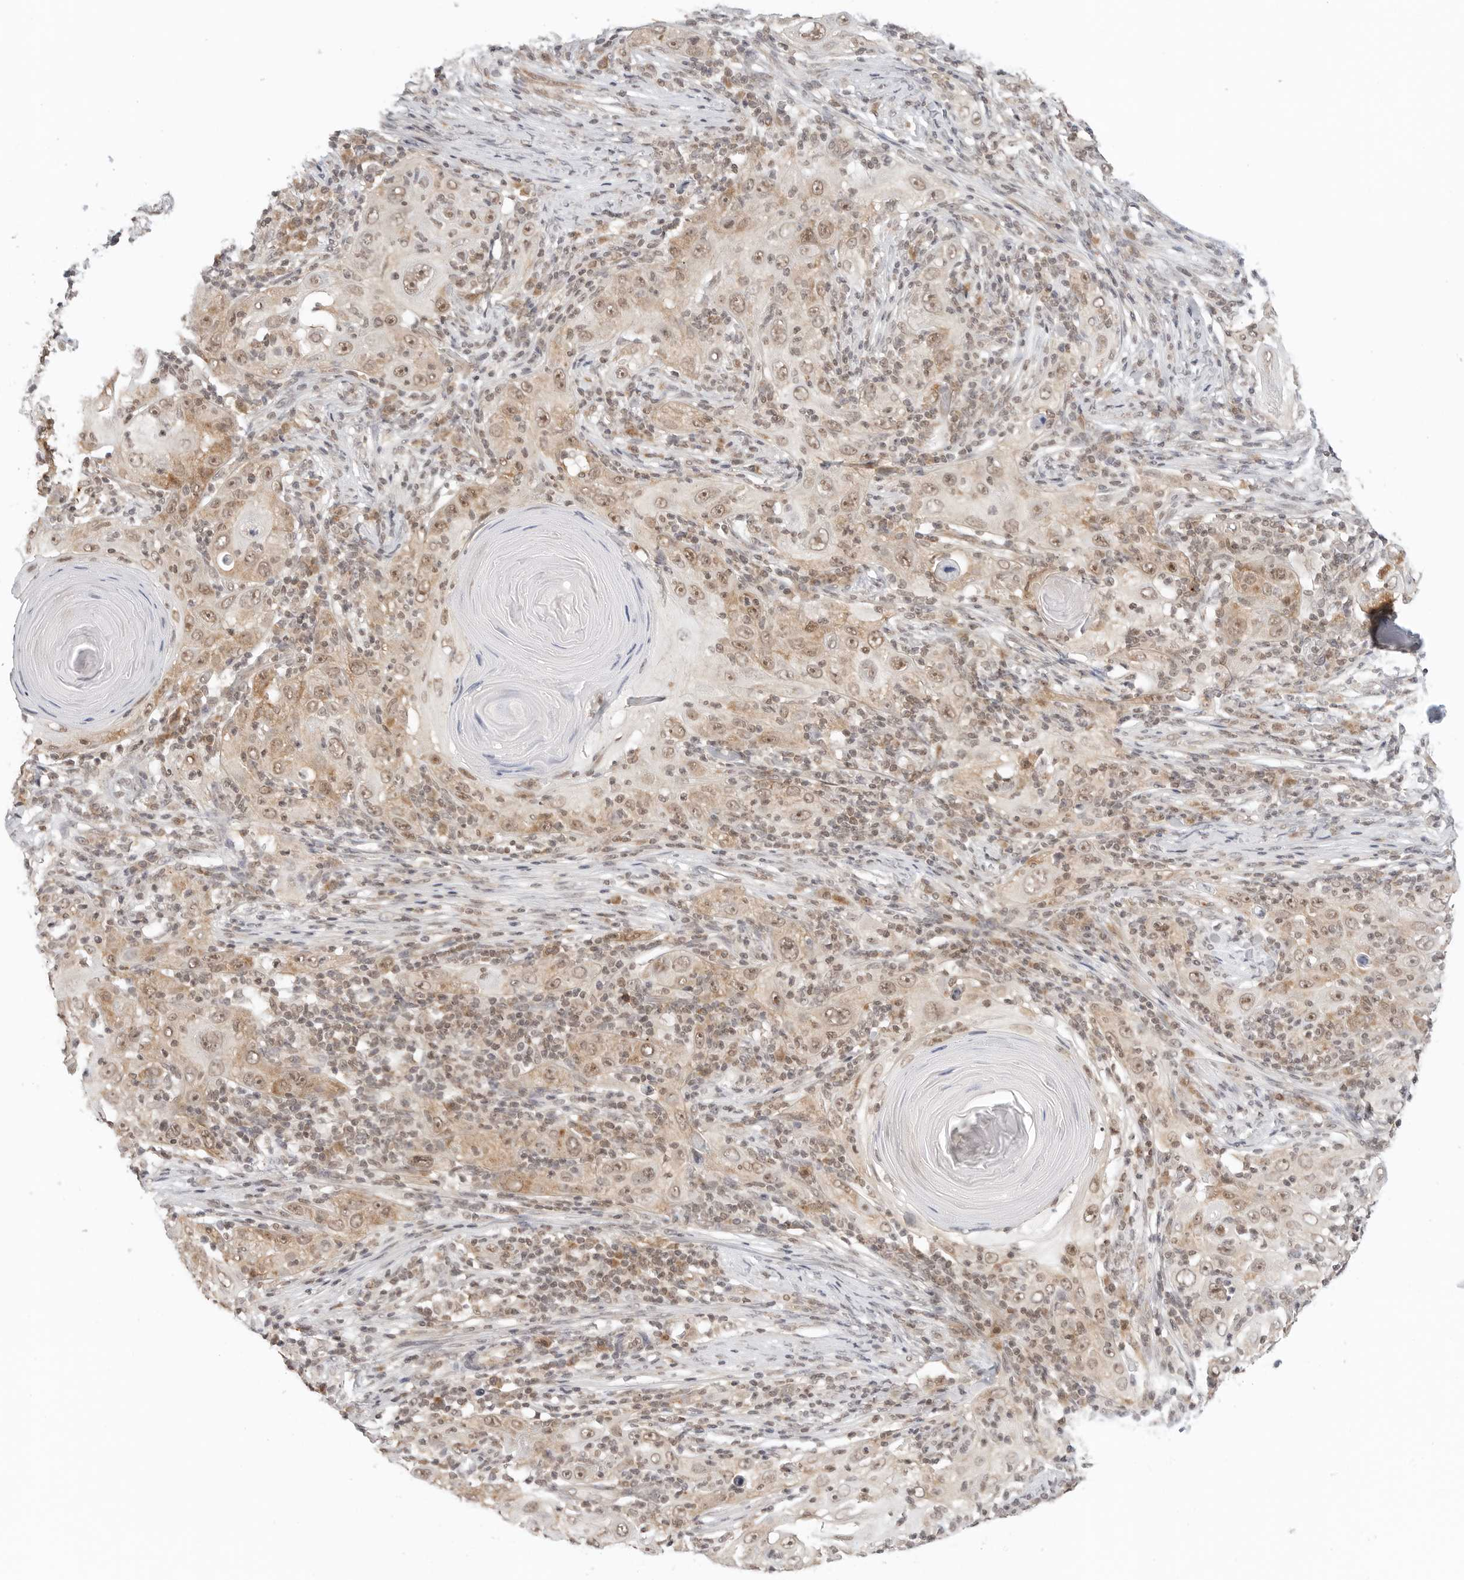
{"staining": {"intensity": "moderate", "quantity": ">75%", "location": "cytoplasmic/membranous,nuclear"}, "tissue": "skin cancer", "cell_type": "Tumor cells", "image_type": "cancer", "snomed": [{"axis": "morphology", "description": "Squamous cell carcinoma, NOS"}, {"axis": "topography", "description": "Skin"}], "caption": "A brown stain shows moderate cytoplasmic/membranous and nuclear expression of a protein in skin cancer tumor cells. (Brightfield microscopy of DAB IHC at high magnification).", "gene": "METAP1", "patient": {"sex": "female", "age": 88}}